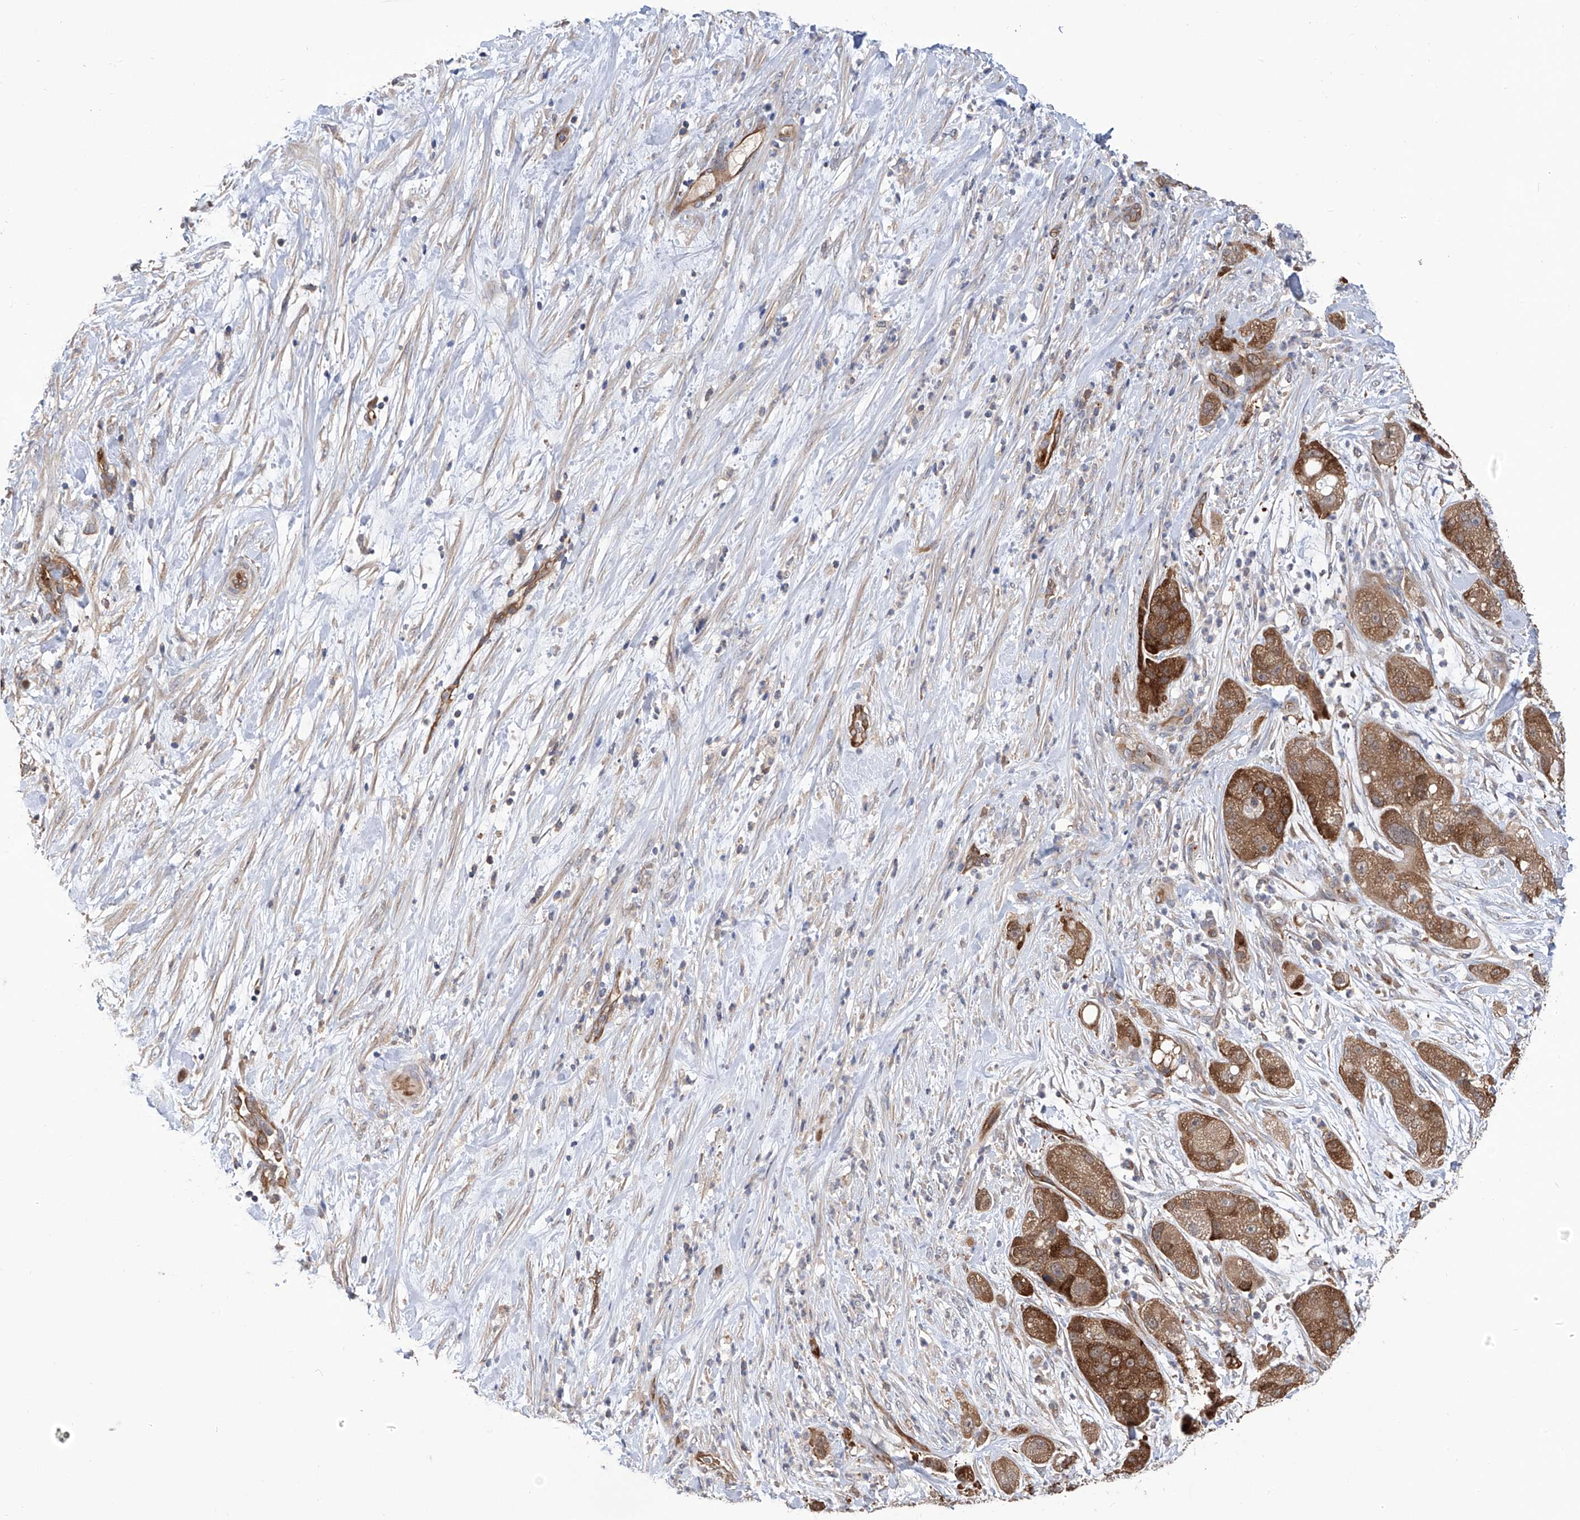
{"staining": {"intensity": "moderate", "quantity": ">75%", "location": "cytoplasmic/membranous"}, "tissue": "pancreatic cancer", "cell_type": "Tumor cells", "image_type": "cancer", "snomed": [{"axis": "morphology", "description": "Adenocarcinoma, NOS"}, {"axis": "topography", "description": "Pancreas"}], "caption": "Immunohistochemical staining of human adenocarcinoma (pancreatic) demonstrates medium levels of moderate cytoplasmic/membranous positivity in approximately >75% of tumor cells.", "gene": "NUDT17", "patient": {"sex": "female", "age": 78}}